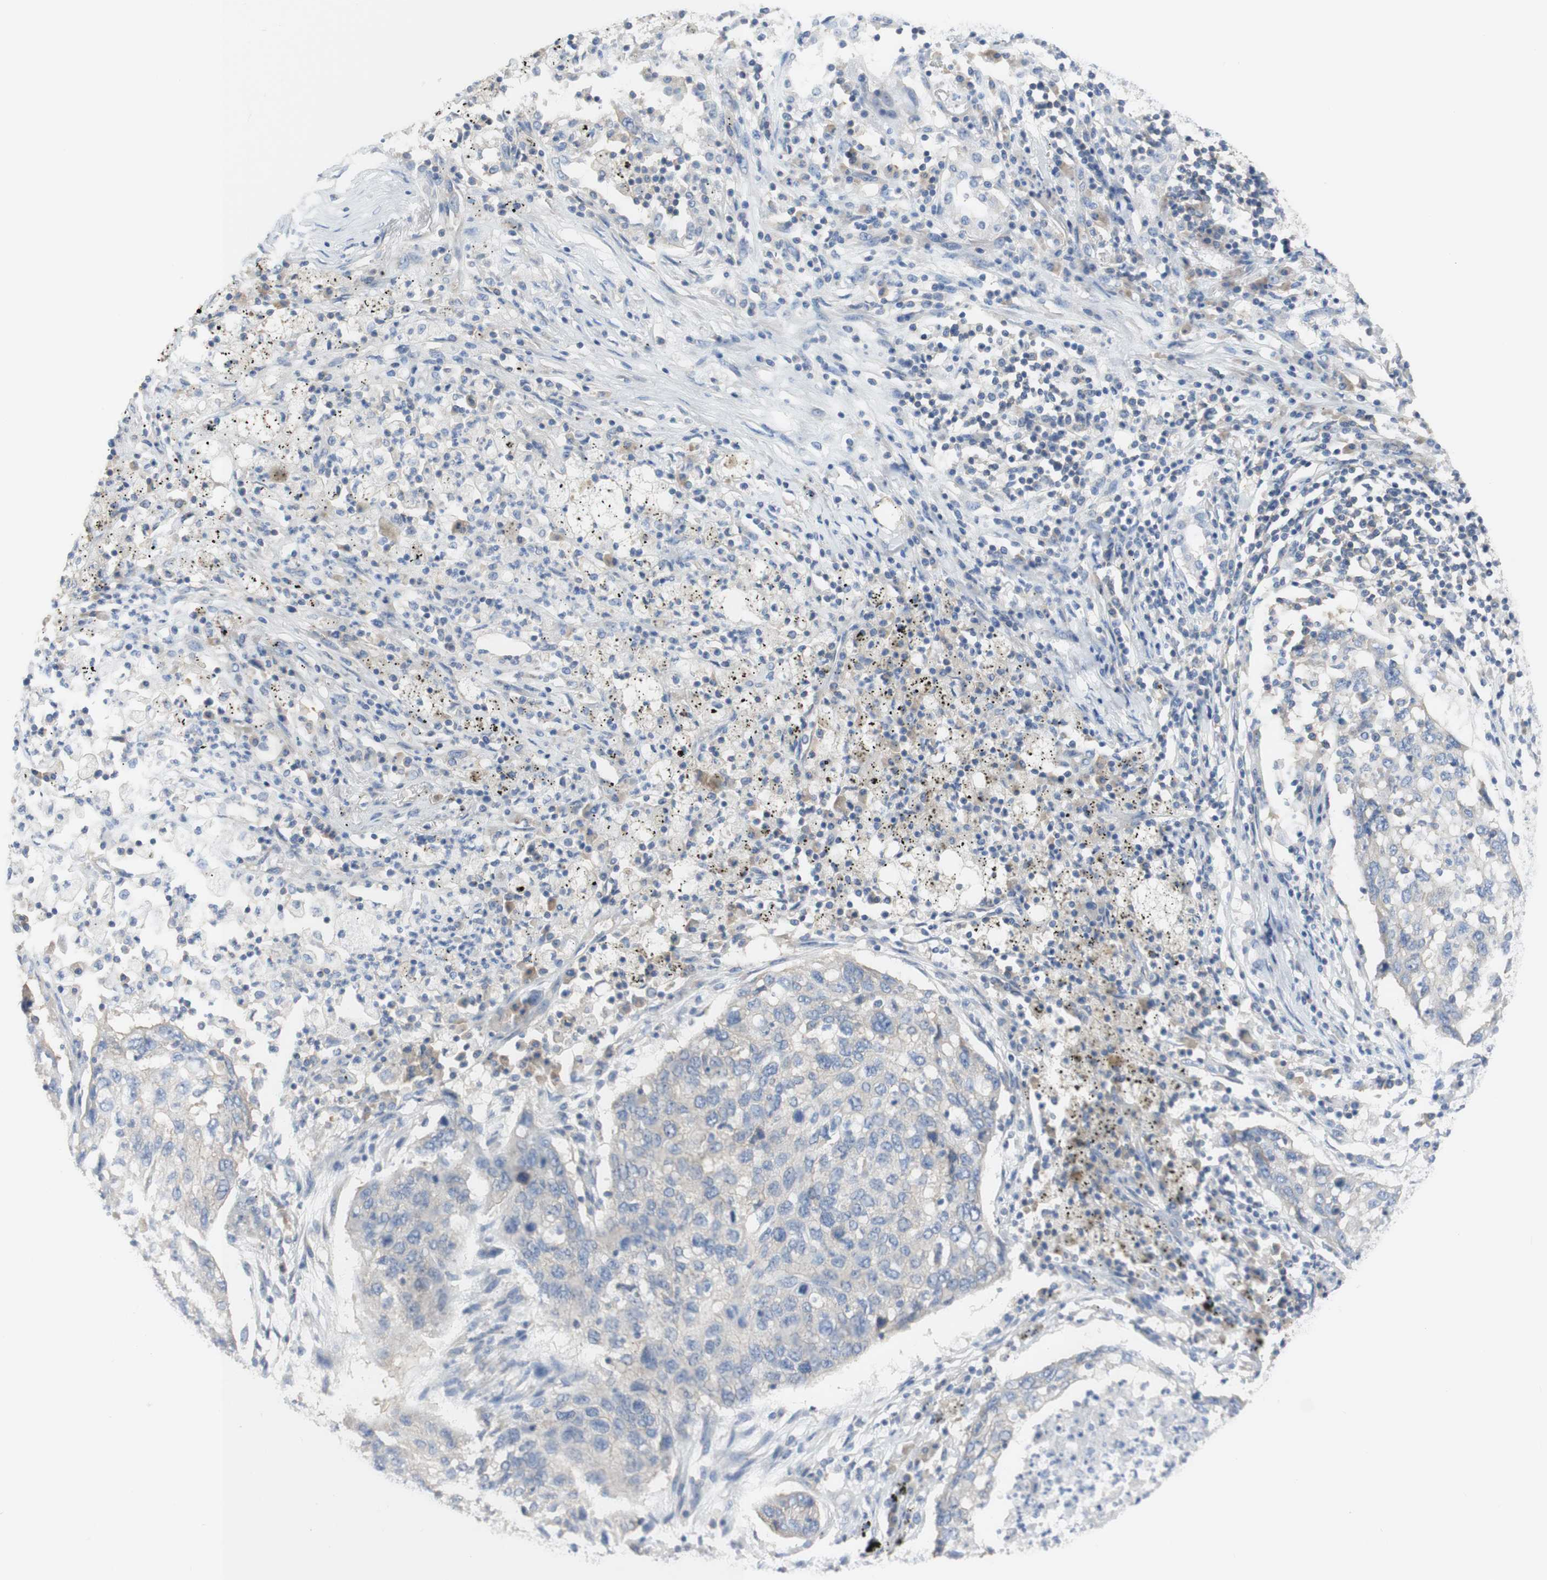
{"staining": {"intensity": "negative", "quantity": "none", "location": "none"}, "tissue": "lung cancer", "cell_type": "Tumor cells", "image_type": "cancer", "snomed": [{"axis": "morphology", "description": "Squamous cell carcinoma, NOS"}, {"axis": "topography", "description": "Lung"}], "caption": "An immunohistochemistry image of lung cancer (squamous cell carcinoma) is shown. There is no staining in tumor cells of lung cancer (squamous cell carcinoma).", "gene": "ATP2B1", "patient": {"sex": "female", "age": 63}}